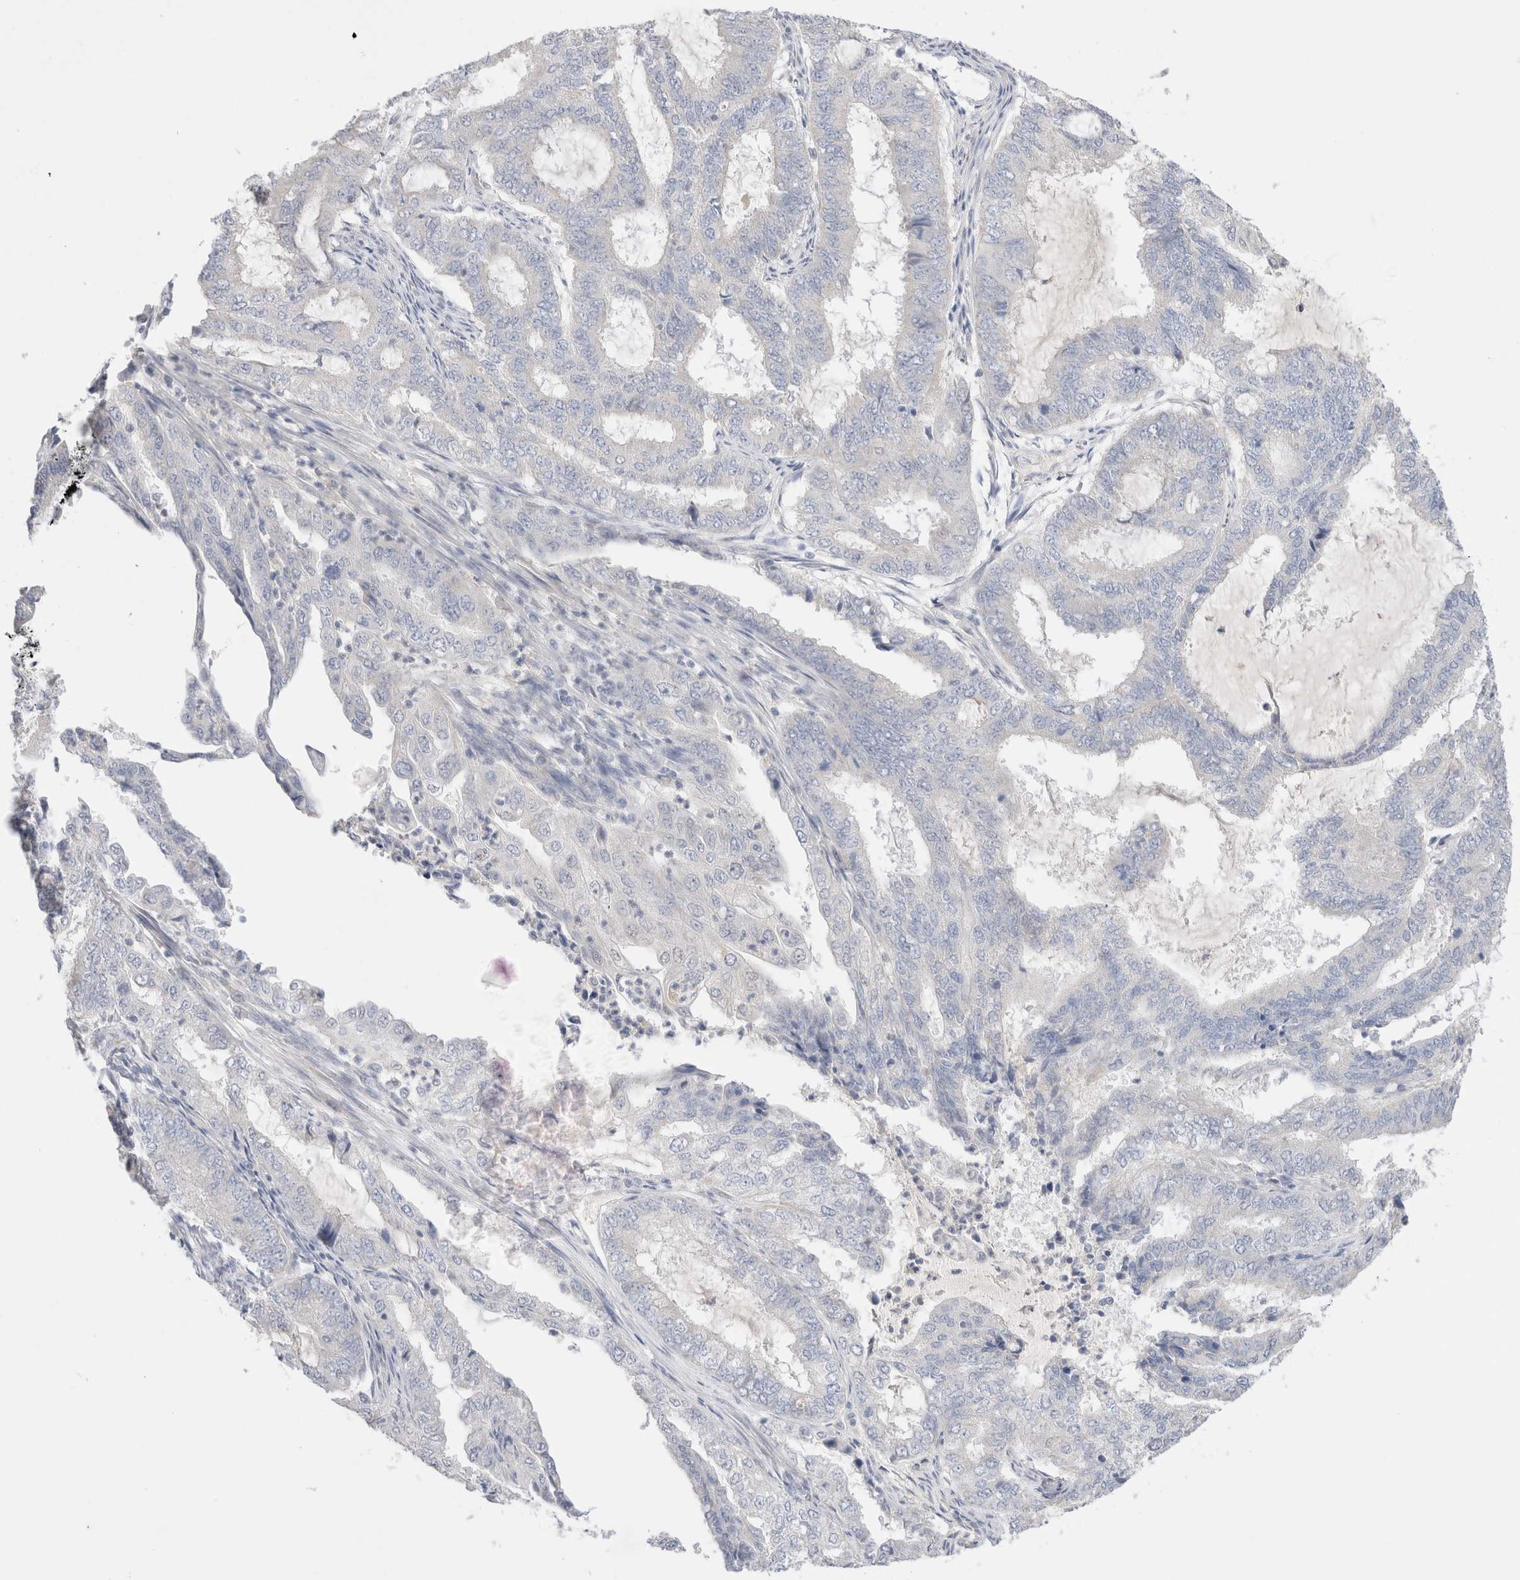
{"staining": {"intensity": "negative", "quantity": "none", "location": "none"}, "tissue": "endometrial cancer", "cell_type": "Tumor cells", "image_type": "cancer", "snomed": [{"axis": "morphology", "description": "Adenocarcinoma, NOS"}, {"axis": "topography", "description": "Endometrium"}], "caption": "This image is of endometrial cancer stained with IHC to label a protein in brown with the nuclei are counter-stained blue. There is no expression in tumor cells.", "gene": "SPATA20", "patient": {"sex": "female", "age": 51}}